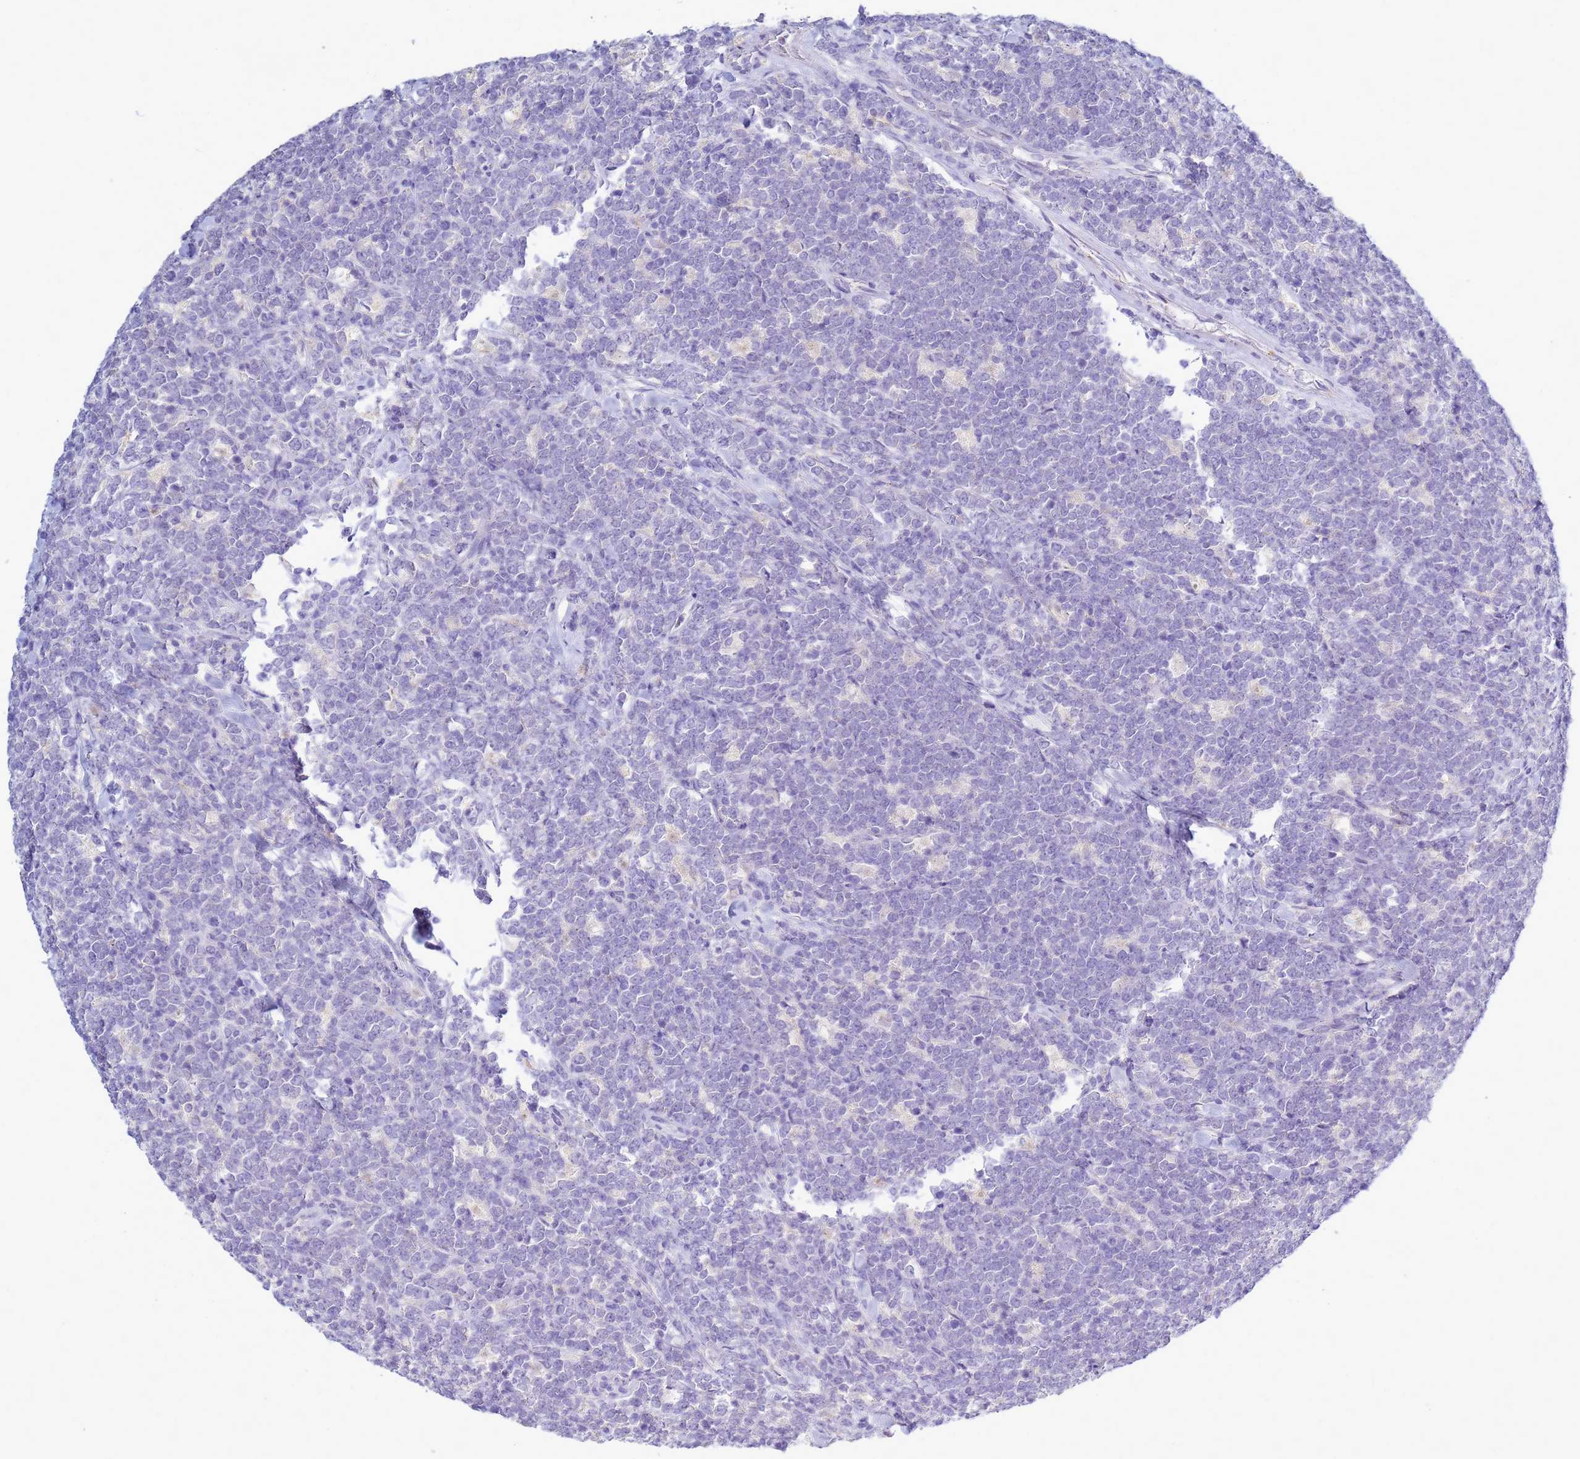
{"staining": {"intensity": "negative", "quantity": "none", "location": "none"}, "tissue": "lymphoma", "cell_type": "Tumor cells", "image_type": "cancer", "snomed": [{"axis": "morphology", "description": "Malignant lymphoma, non-Hodgkin's type, High grade"}, {"axis": "topography", "description": "Small intestine"}], "caption": "A histopathology image of human lymphoma is negative for staining in tumor cells.", "gene": "B3GNT8", "patient": {"sex": "male", "age": 8}}